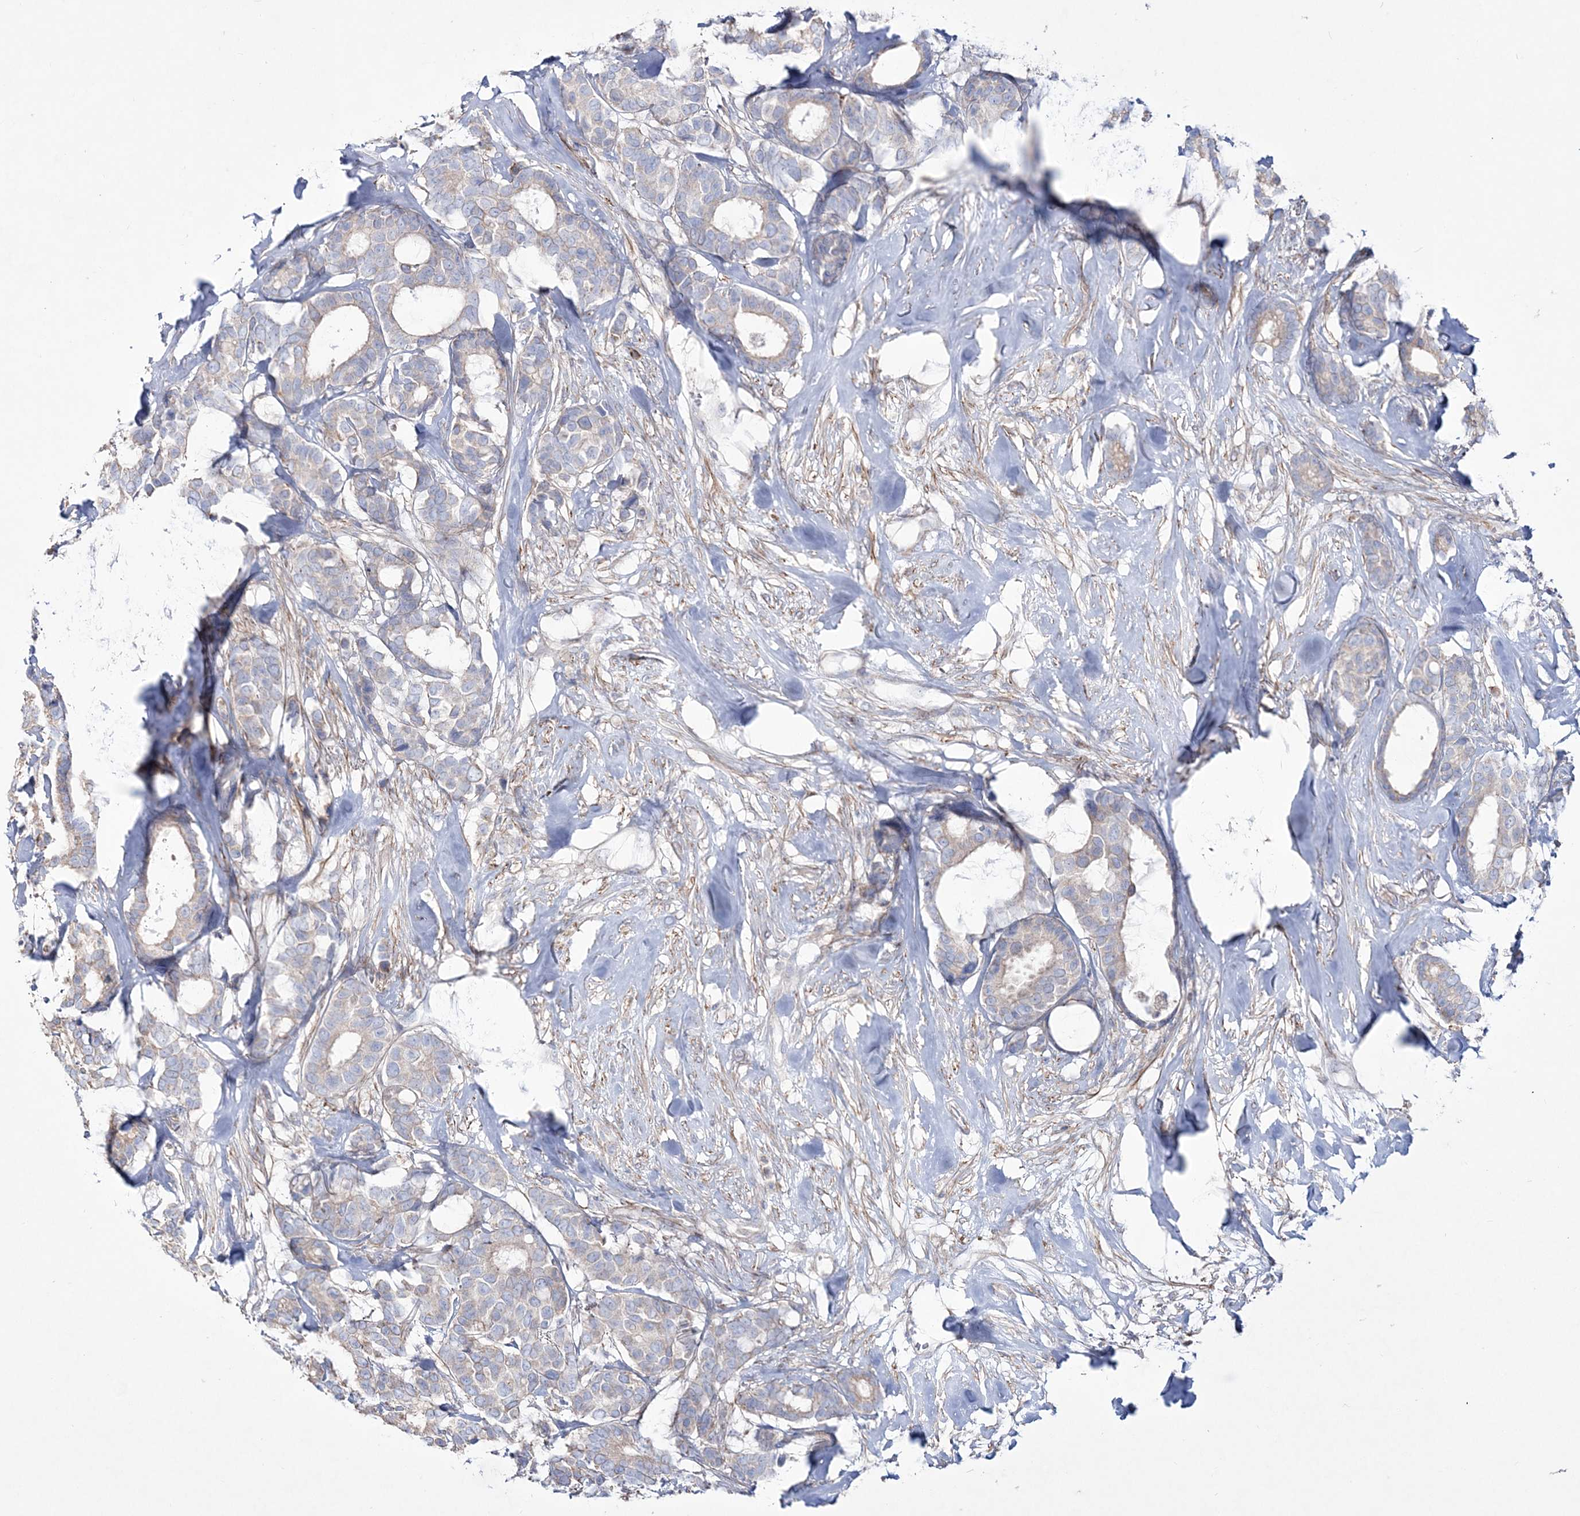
{"staining": {"intensity": "weak", "quantity": "<25%", "location": "cytoplasmic/membranous"}, "tissue": "breast cancer", "cell_type": "Tumor cells", "image_type": "cancer", "snomed": [{"axis": "morphology", "description": "Duct carcinoma"}, {"axis": "topography", "description": "Breast"}], "caption": "Breast cancer was stained to show a protein in brown. There is no significant positivity in tumor cells.", "gene": "RICTOR", "patient": {"sex": "female", "age": 87}}